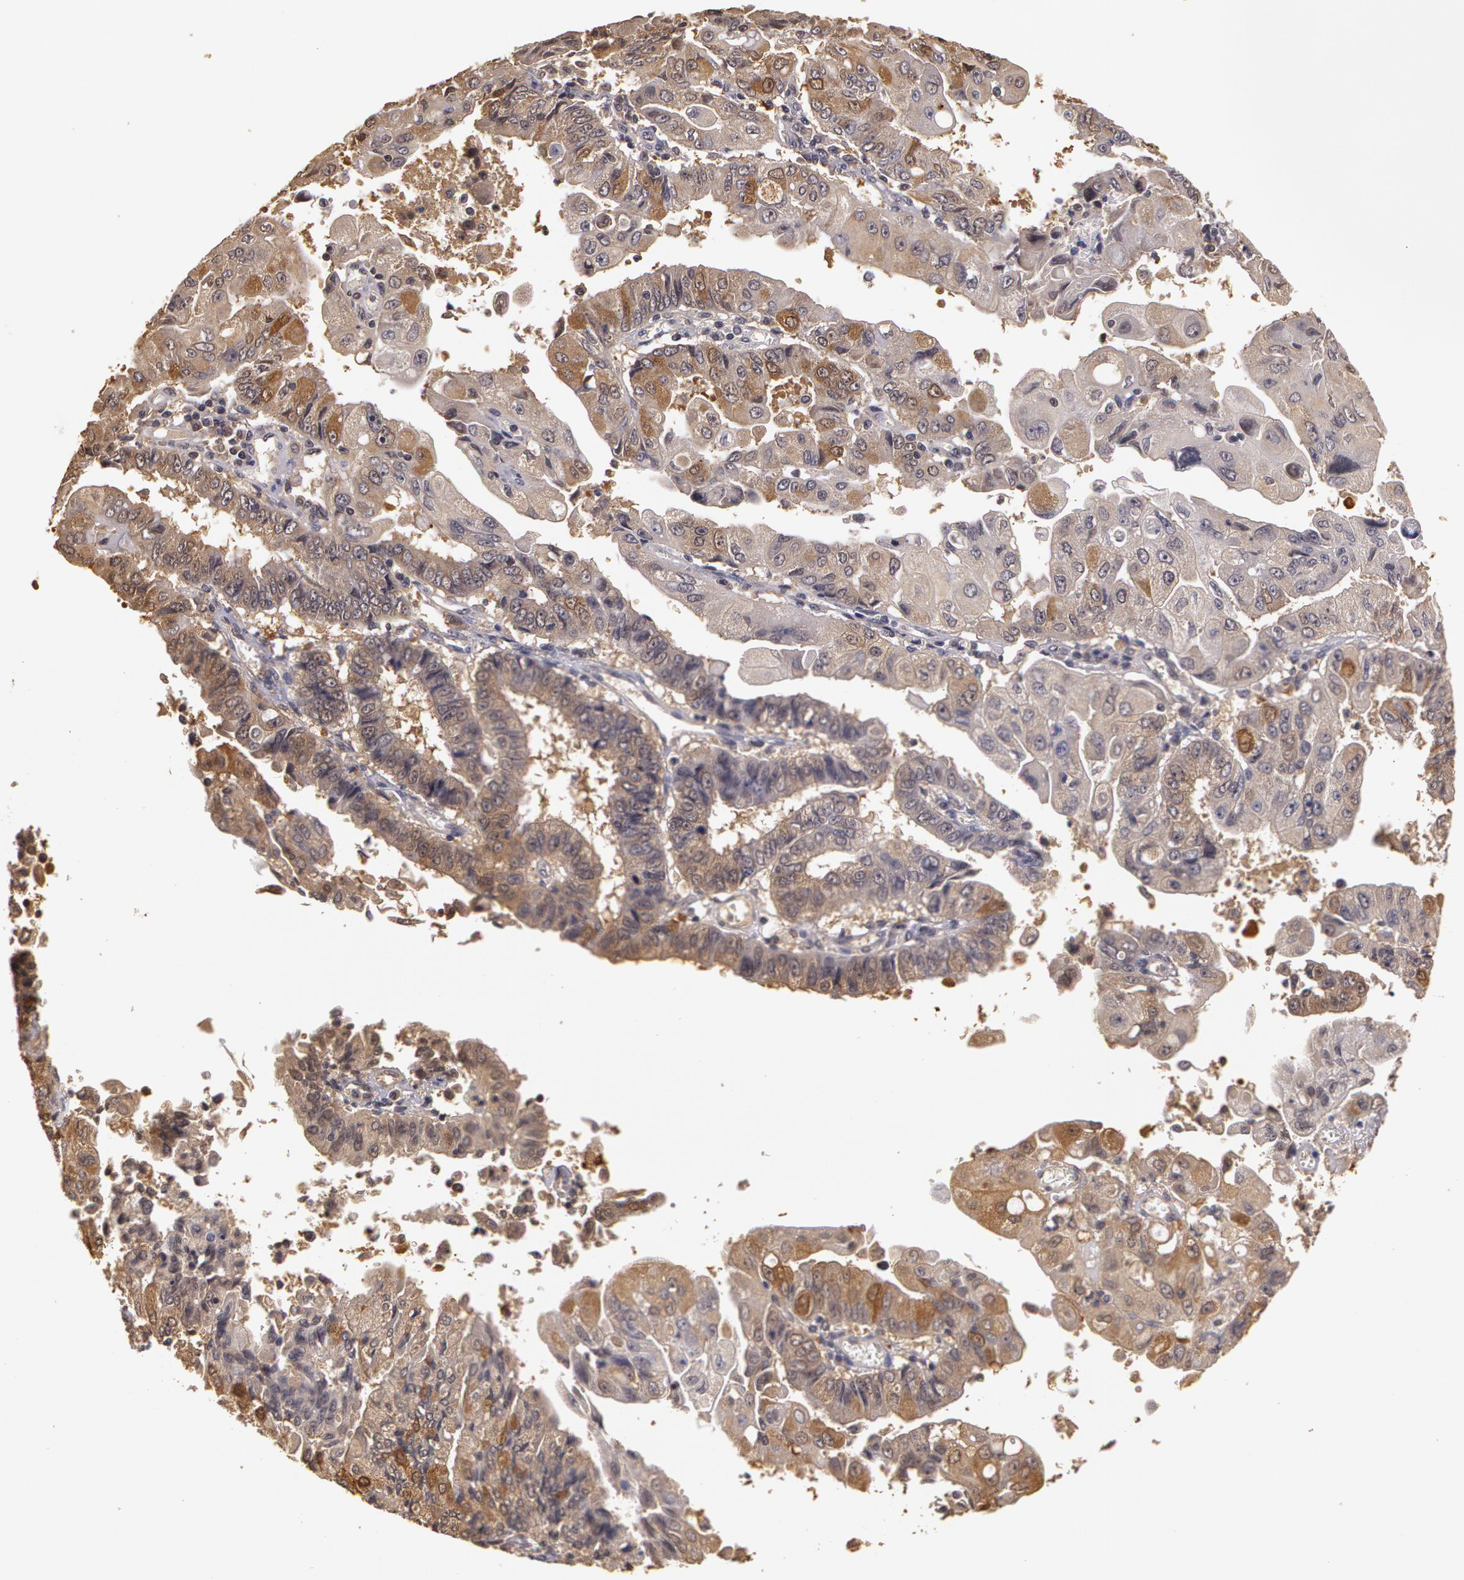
{"staining": {"intensity": "weak", "quantity": ">75%", "location": "cytoplasmic/membranous"}, "tissue": "endometrial cancer", "cell_type": "Tumor cells", "image_type": "cancer", "snomed": [{"axis": "morphology", "description": "Adenocarcinoma, NOS"}, {"axis": "topography", "description": "Endometrium"}], "caption": "Endometrial adenocarcinoma tissue shows weak cytoplasmic/membranous expression in approximately >75% of tumor cells, visualized by immunohistochemistry. The protein of interest is stained brown, and the nuclei are stained in blue (DAB IHC with brightfield microscopy, high magnification).", "gene": "AHSA1", "patient": {"sex": "female", "age": 75}}